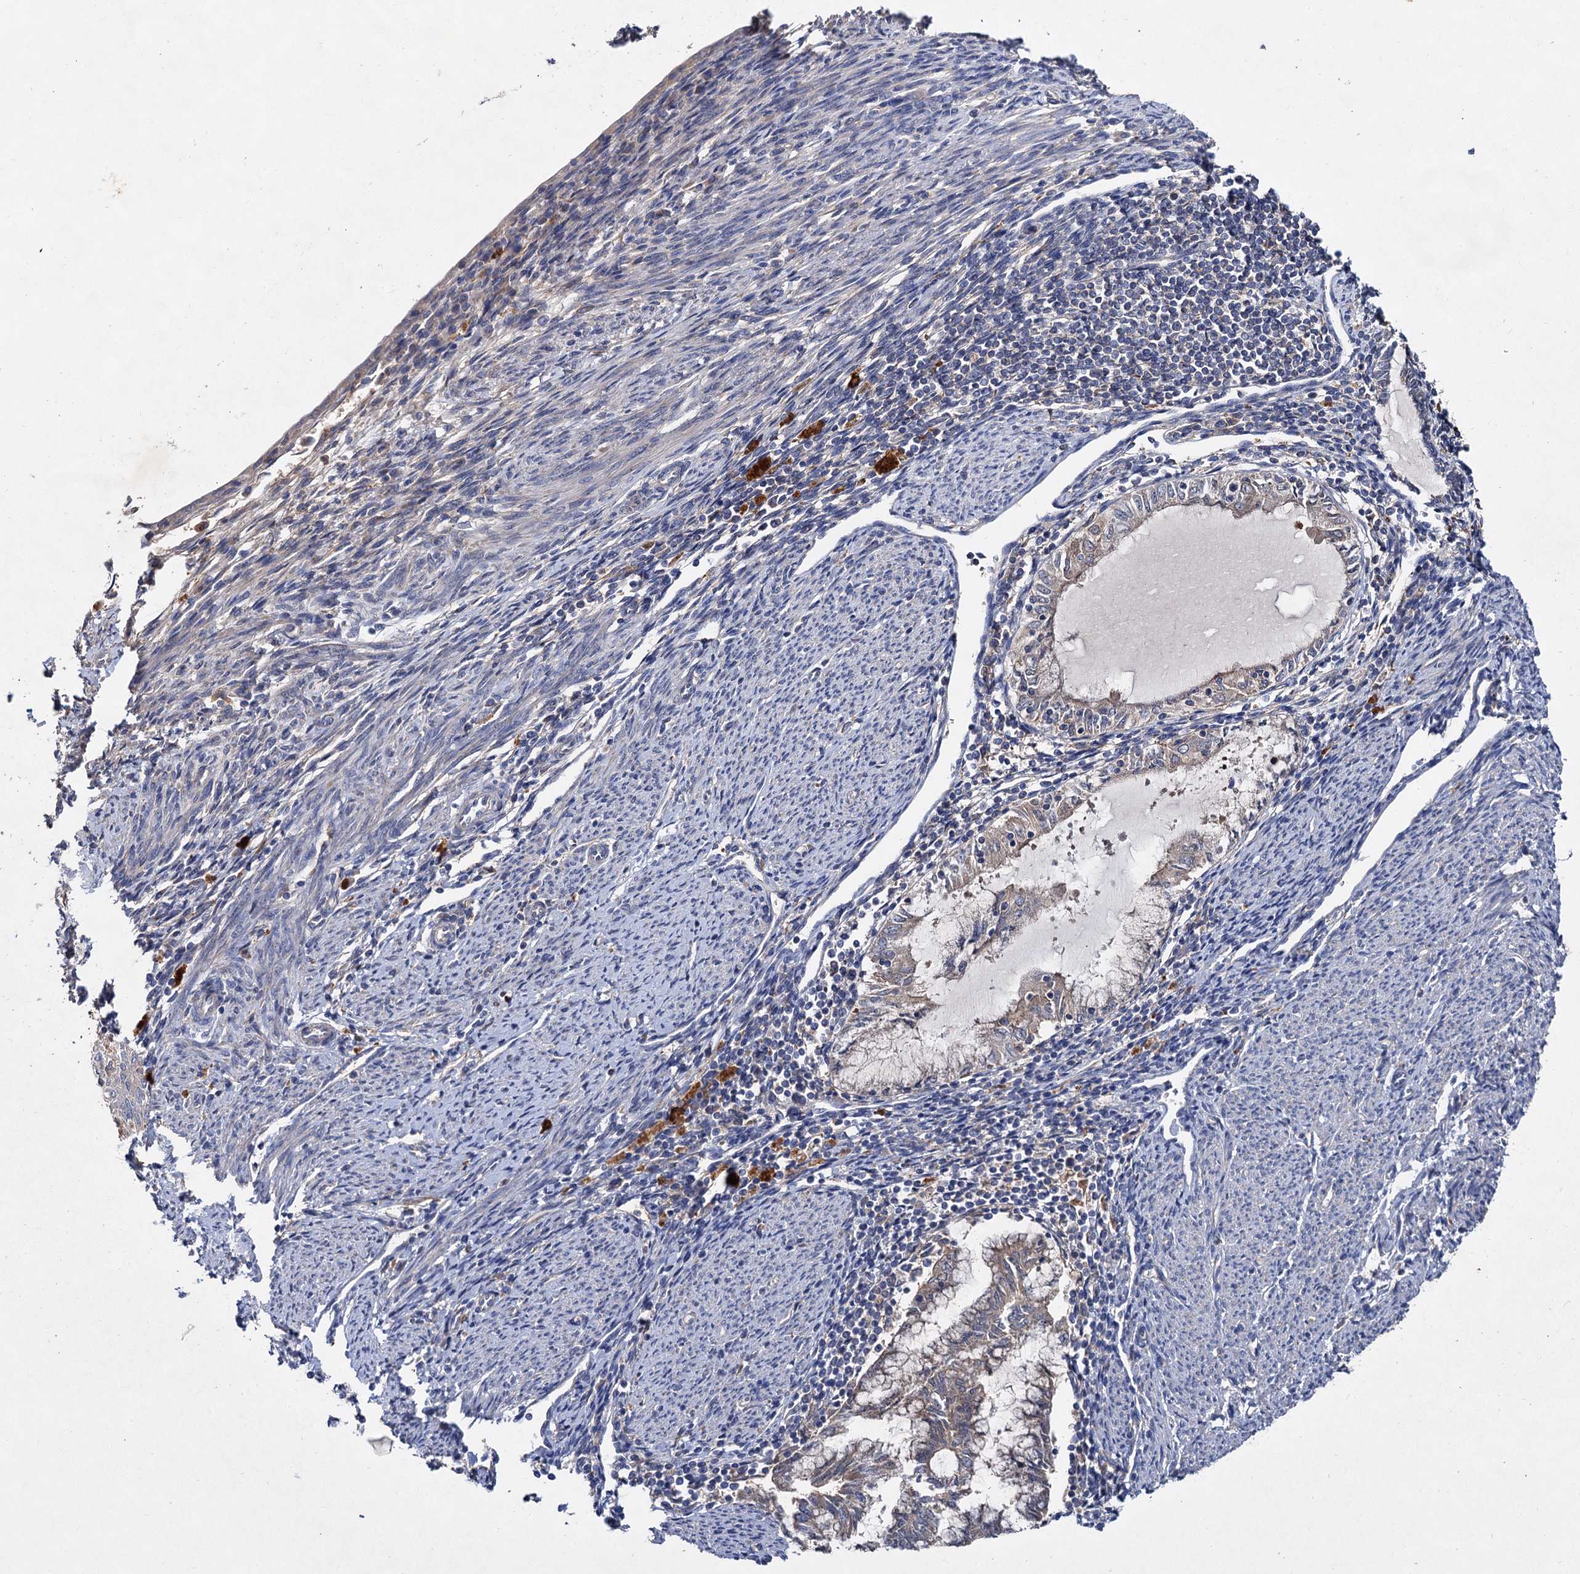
{"staining": {"intensity": "weak", "quantity": "<25%", "location": "cytoplasmic/membranous"}, "tissue": "endometrial cancer", "cell_type": "Tumor cells", "image_type": "cancer", "snomed": [{"axis": "morphology", "description": "Adenocarcinoma, NOS"}, {"axis": "topography", "description": "Endometrium"}], "caption": "Immunohistochemistry (IHC) of endometrial cancer exhibits no expression in tumor cells.", "gene": "VPS29", "patient": {"sex": "female", "age": 79}}